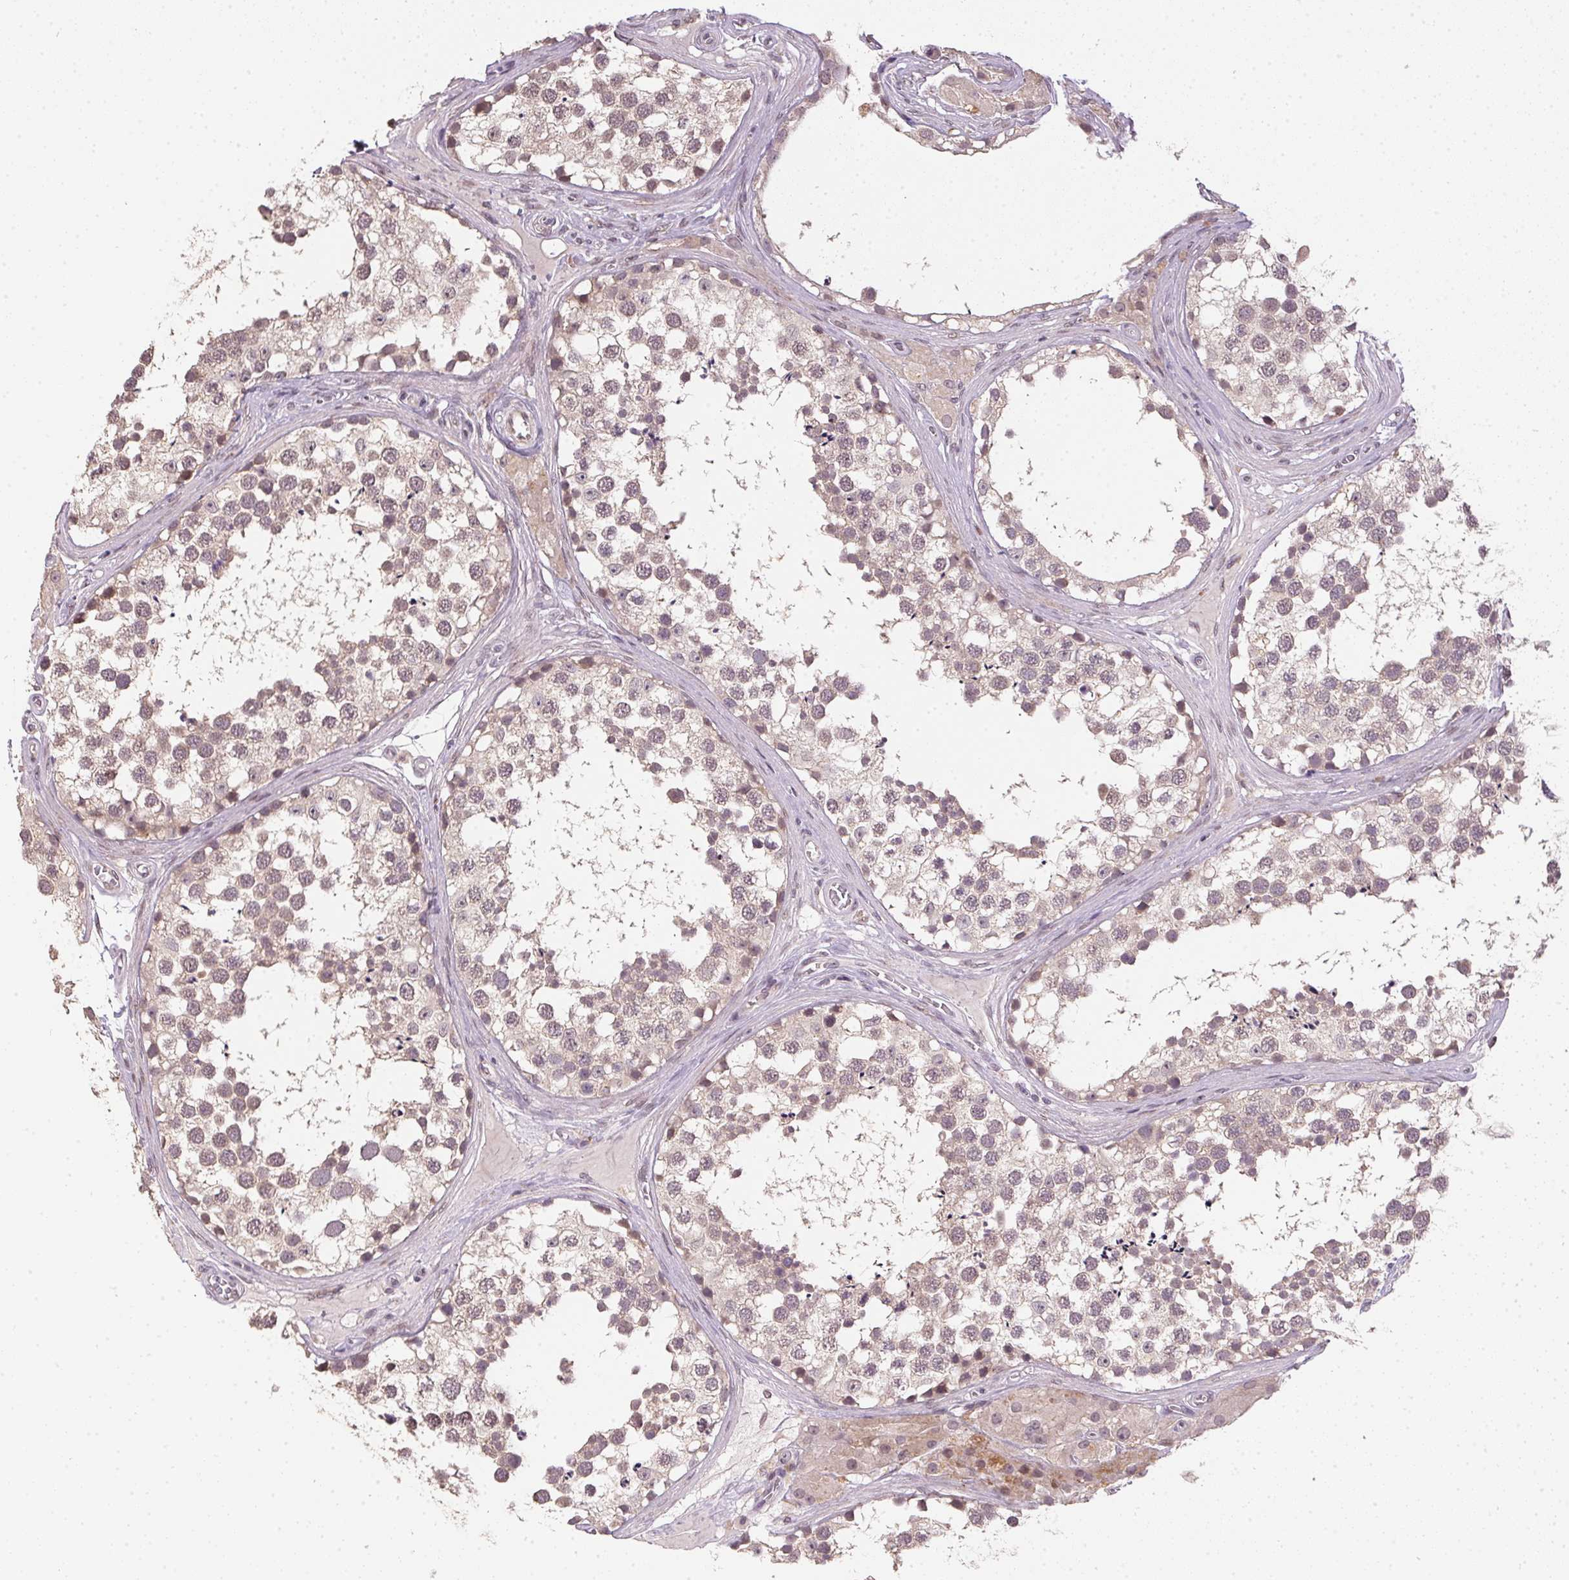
{"staining": {"intensity": "weak", "quantity": "<25%", "location": "cytoplasmic/membranous"}, "tissue": "testis", "cell_type": "Cells in seminiferous ducts", "image_type": "normal", "snomed": [{"axis": "morphology", "description": "Normal tissue, NOS"}, {"axis": "morphology", "description": "Seminoma, NOS"}, {"axis": "topography", "description": "Testis"}], "caption": "Immunohistochemistry (IHC) histopathology image of normal testis: human testis stained with DAB (3,3'-diaminobenzidine) displays no significant protein expression in cells in seminiferous ducts. (DAB (3,3'-diaminobenzidine) immunohistochemistry (IHC) with hematoxylin counter stain).", "gene": "PPP4R4", "patient": {"sex": "male", "age": 65}}